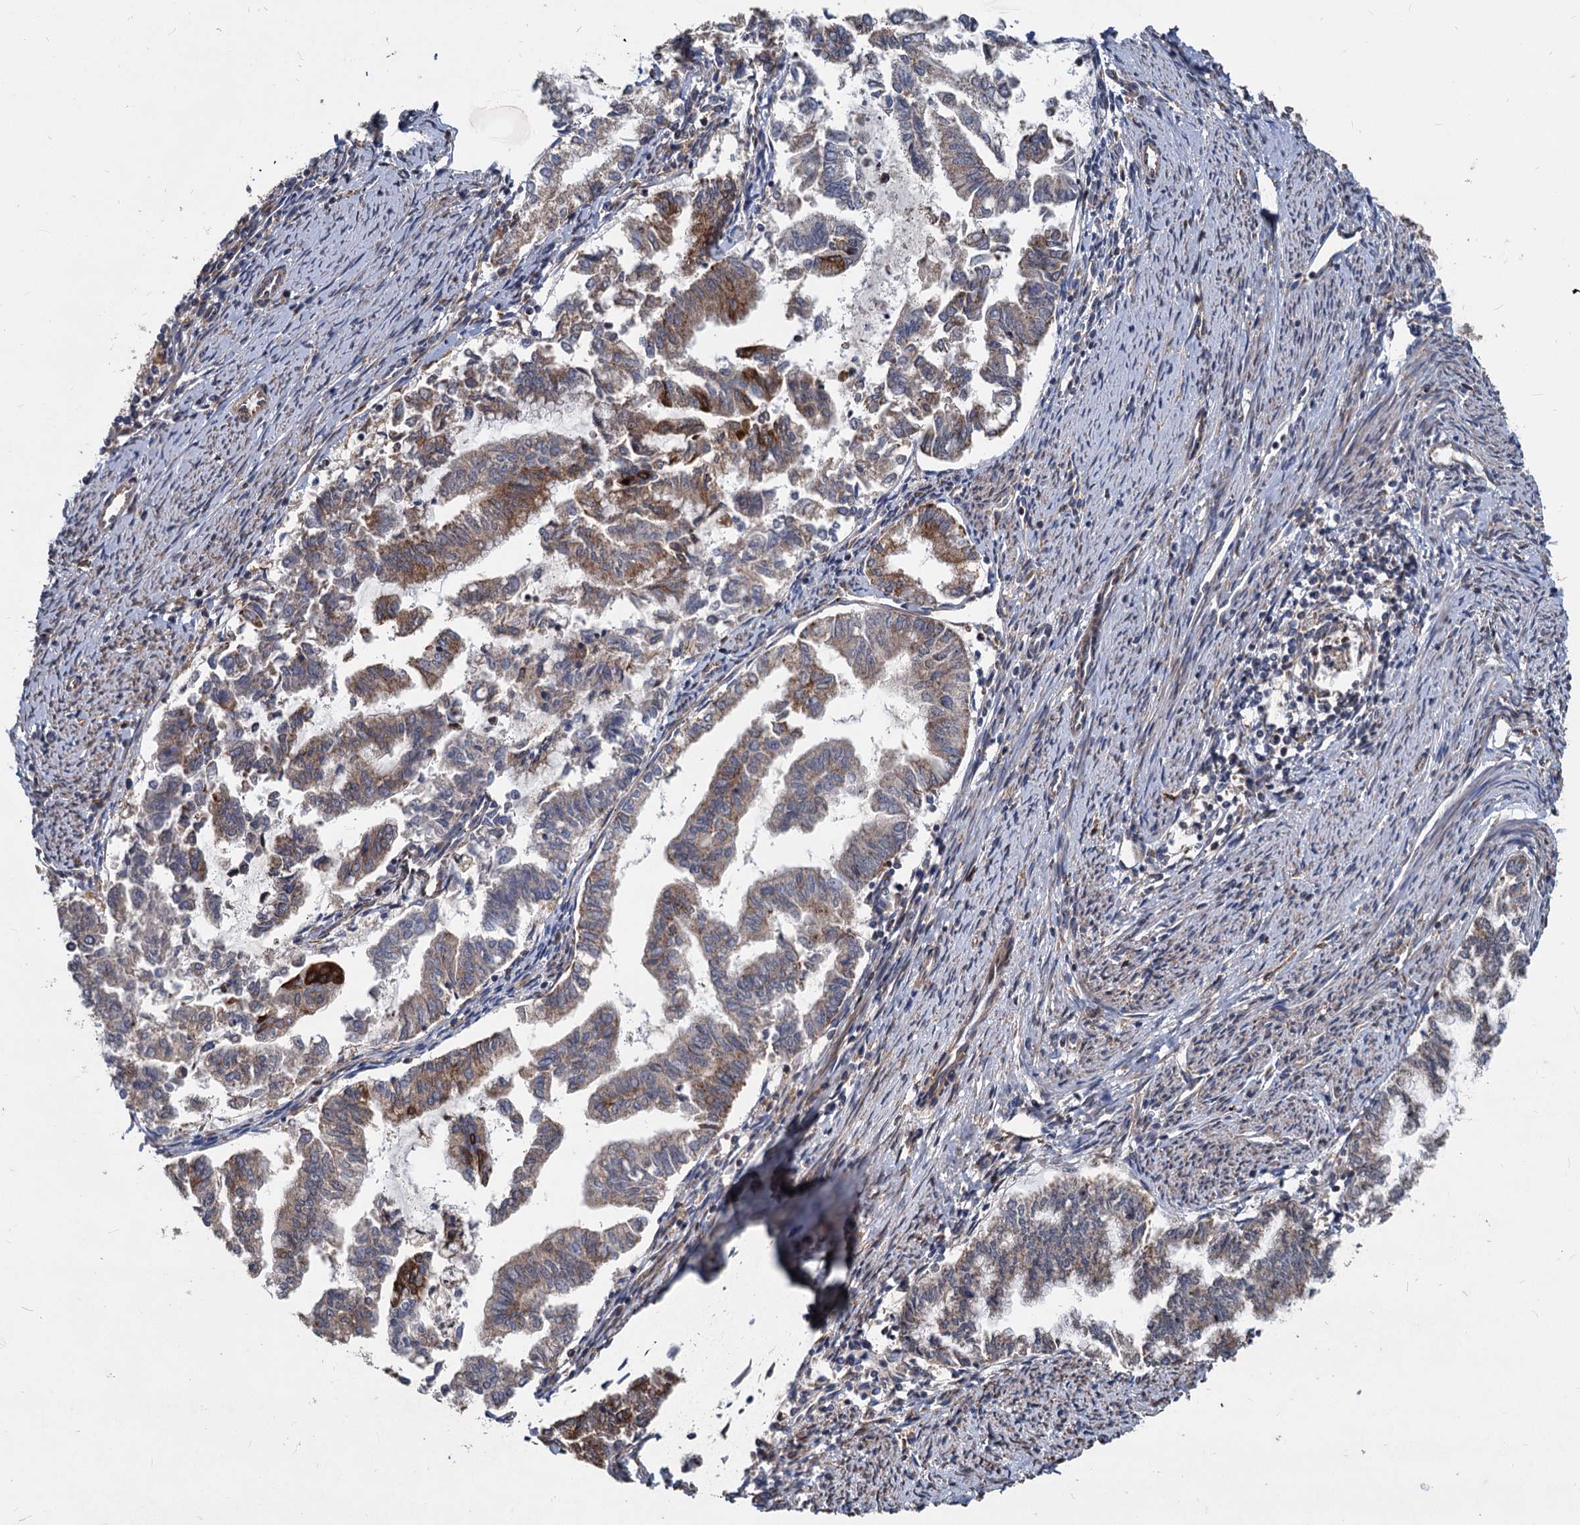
{"staining": {"intensity": "moderate", "quantity": ">75%", "location": "cytoplasmic/membranous"}, "tissue": "endometrial cancer", "cell_type": "Tumor cells", "image_type": "cancer", "snomed": [{"axis": "morphology", "description": "Adenocarcinoma, NOS"}, {"axis": "topography", "description": "Endometrium"}], "caption": "Immunohistochemistry (IHC) histopathology image of endometrial cancer (adenocarcinoma) stained for a protein (brown), which displays medium levels of moderate cytoplasmic/membranous expression in about >75% of tumor cells.", "gene": "STIM1", "patient": {"sex": "female", "age": 79}}